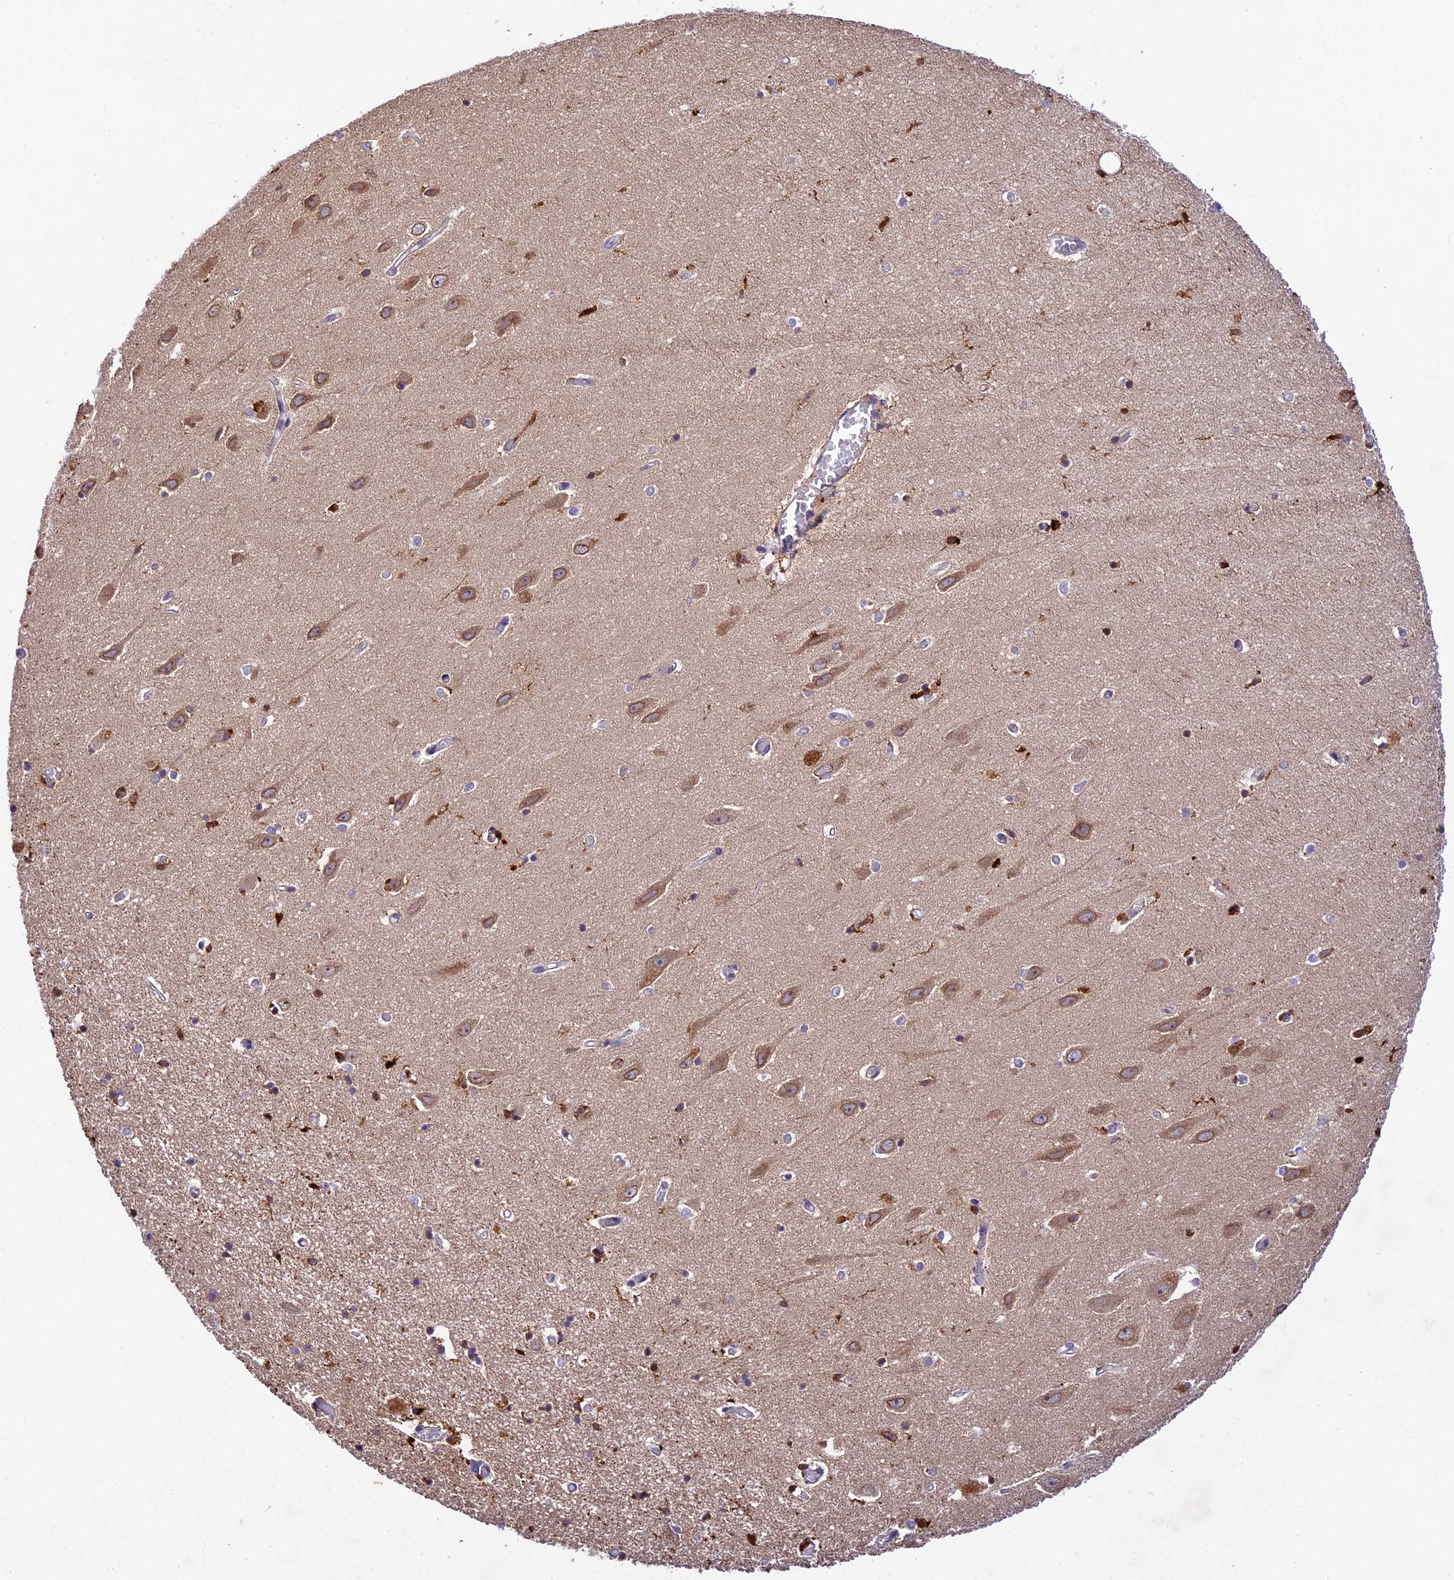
{"staining": {"intensity": "weak", "quantity": "<25%", "location": "cytoplasmic/membranous"}, "tissue": "hippocampus", "cell_type": "Glial cells", "image_type": "normal", "snomed": [{"axis": "morphology", "description": "Normal tissue, NOS"}, {"axis": "topography", "description": "Hippocampus"}], "caption": "Immunohistochemical staining of unremarkable human hippocampus displays no significant positivity in glial cells. The staining is performed using DAB brown chromogen with nuclei counter-stained in using hematoxylin.", "gene": "CILP2", "patient": {"sex": "female", "age": 64}}